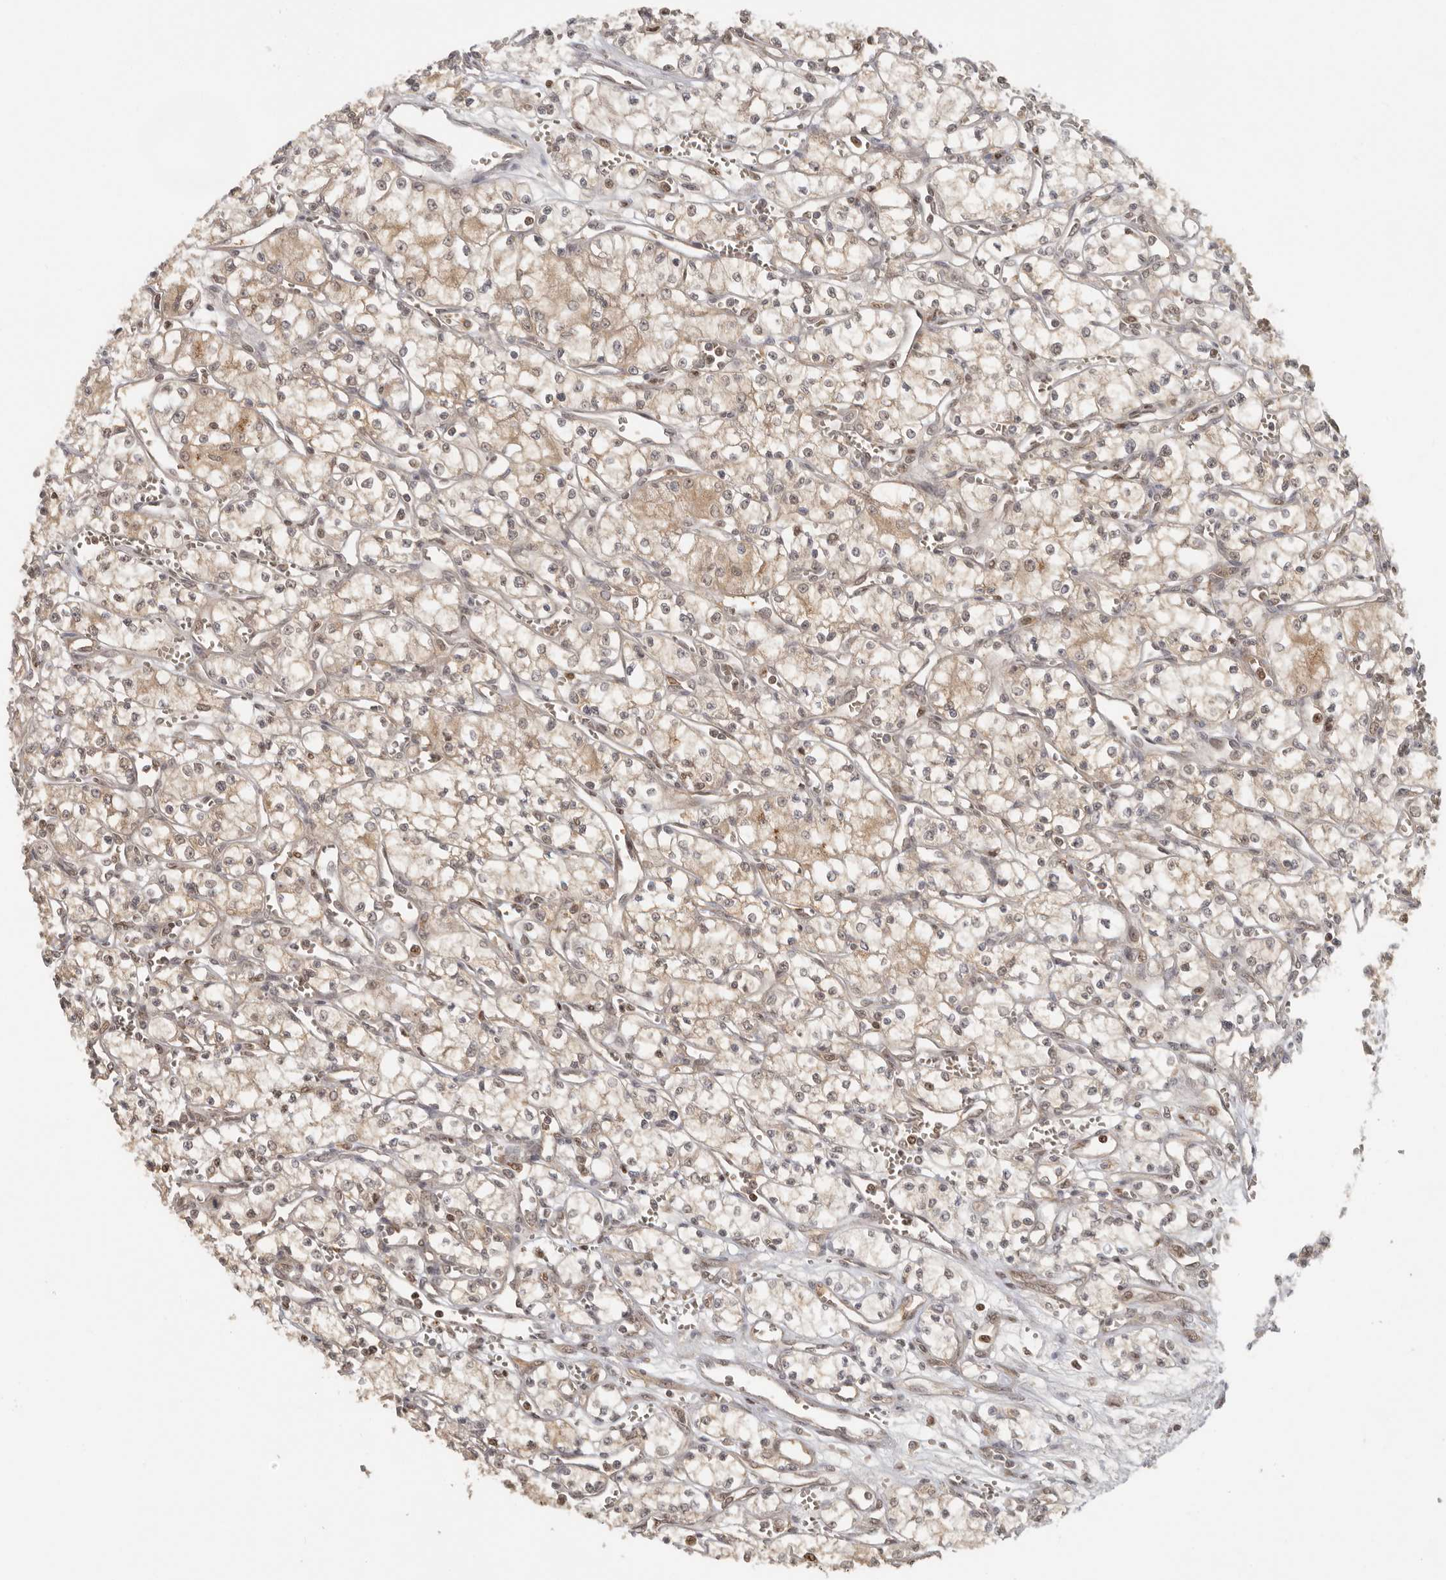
{"staining": {"intensity": "weak", "quantity": "<25%", "location": "cytoplasmic/membranous"}, "tissue": "renal cancer", "cell_type": "Tumor cells", "image_type": "cancer", "snomed": [{"axis": "morphology", "description": "Adenocarcinoma, NOS"}, {"axis": "topography", "description": "Kidney"}], "caption": "Human renal adenocarcinoma stained for a protein using immunohistochemistry demonstrates no expression in tumor cells.", "gene": "PSMA5", "patient": {"sex": "male", "age": 59}}